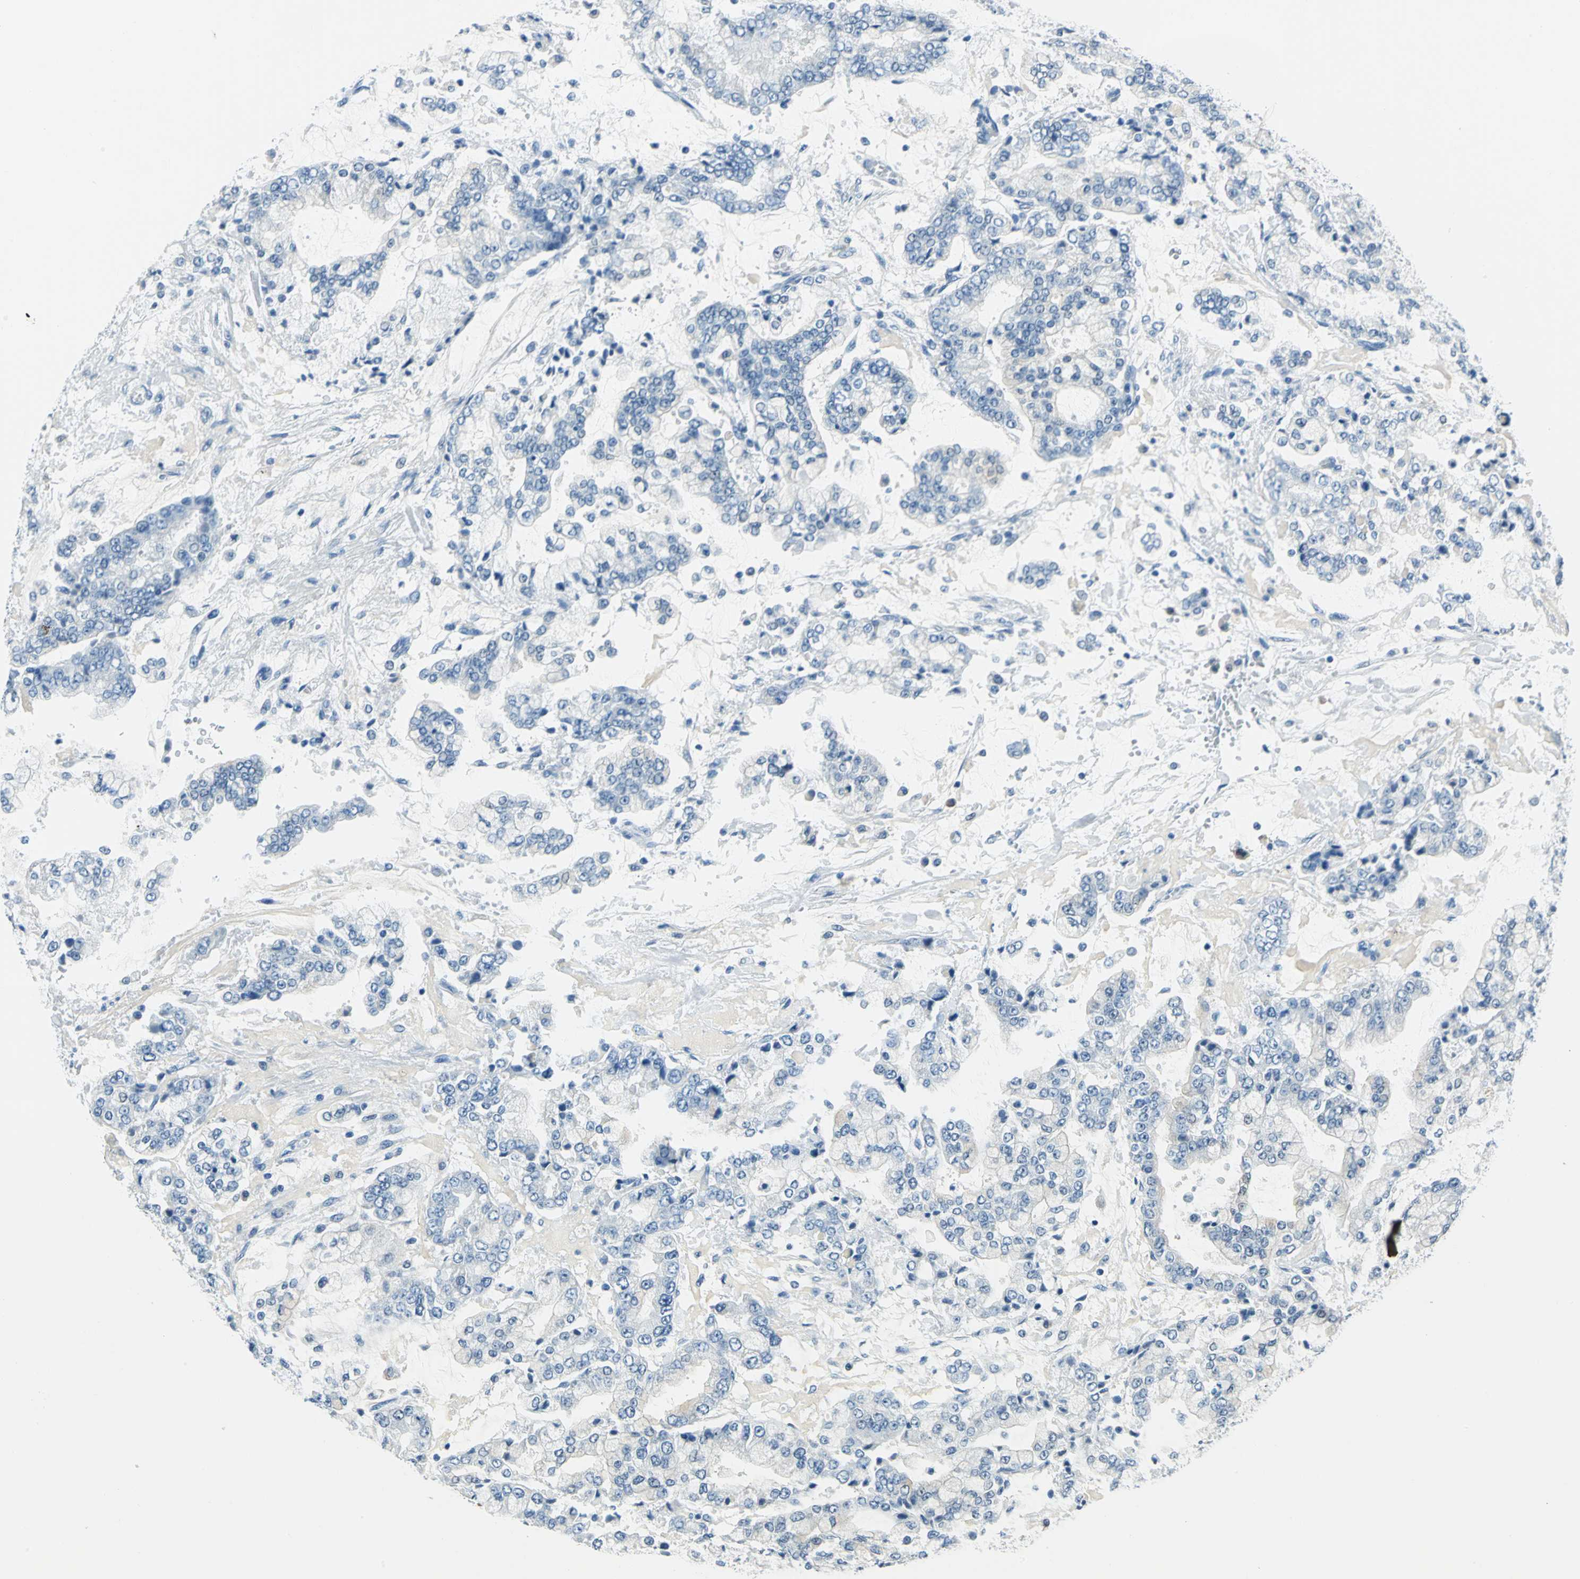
{"staining": {"intensity": "weak", "quantity": "<25%", "location": "cytoplasmic/membranous,nuclear"}, "tissue": "stomach cancer", "cell_type": "Tumor cells", "image_type": "cancer", "snomed": [{"axis": "morphology", "description": "Adenocarcinoma, NOS"}, {"axis": "topography", "description": "Stomach"}], "caption": "The histopathology image exhibits no staining of tumor cells in adenocarcinoma (stomach).", "gene": "AKR1A1", "patient": {"sex": "male", "age": 76}}